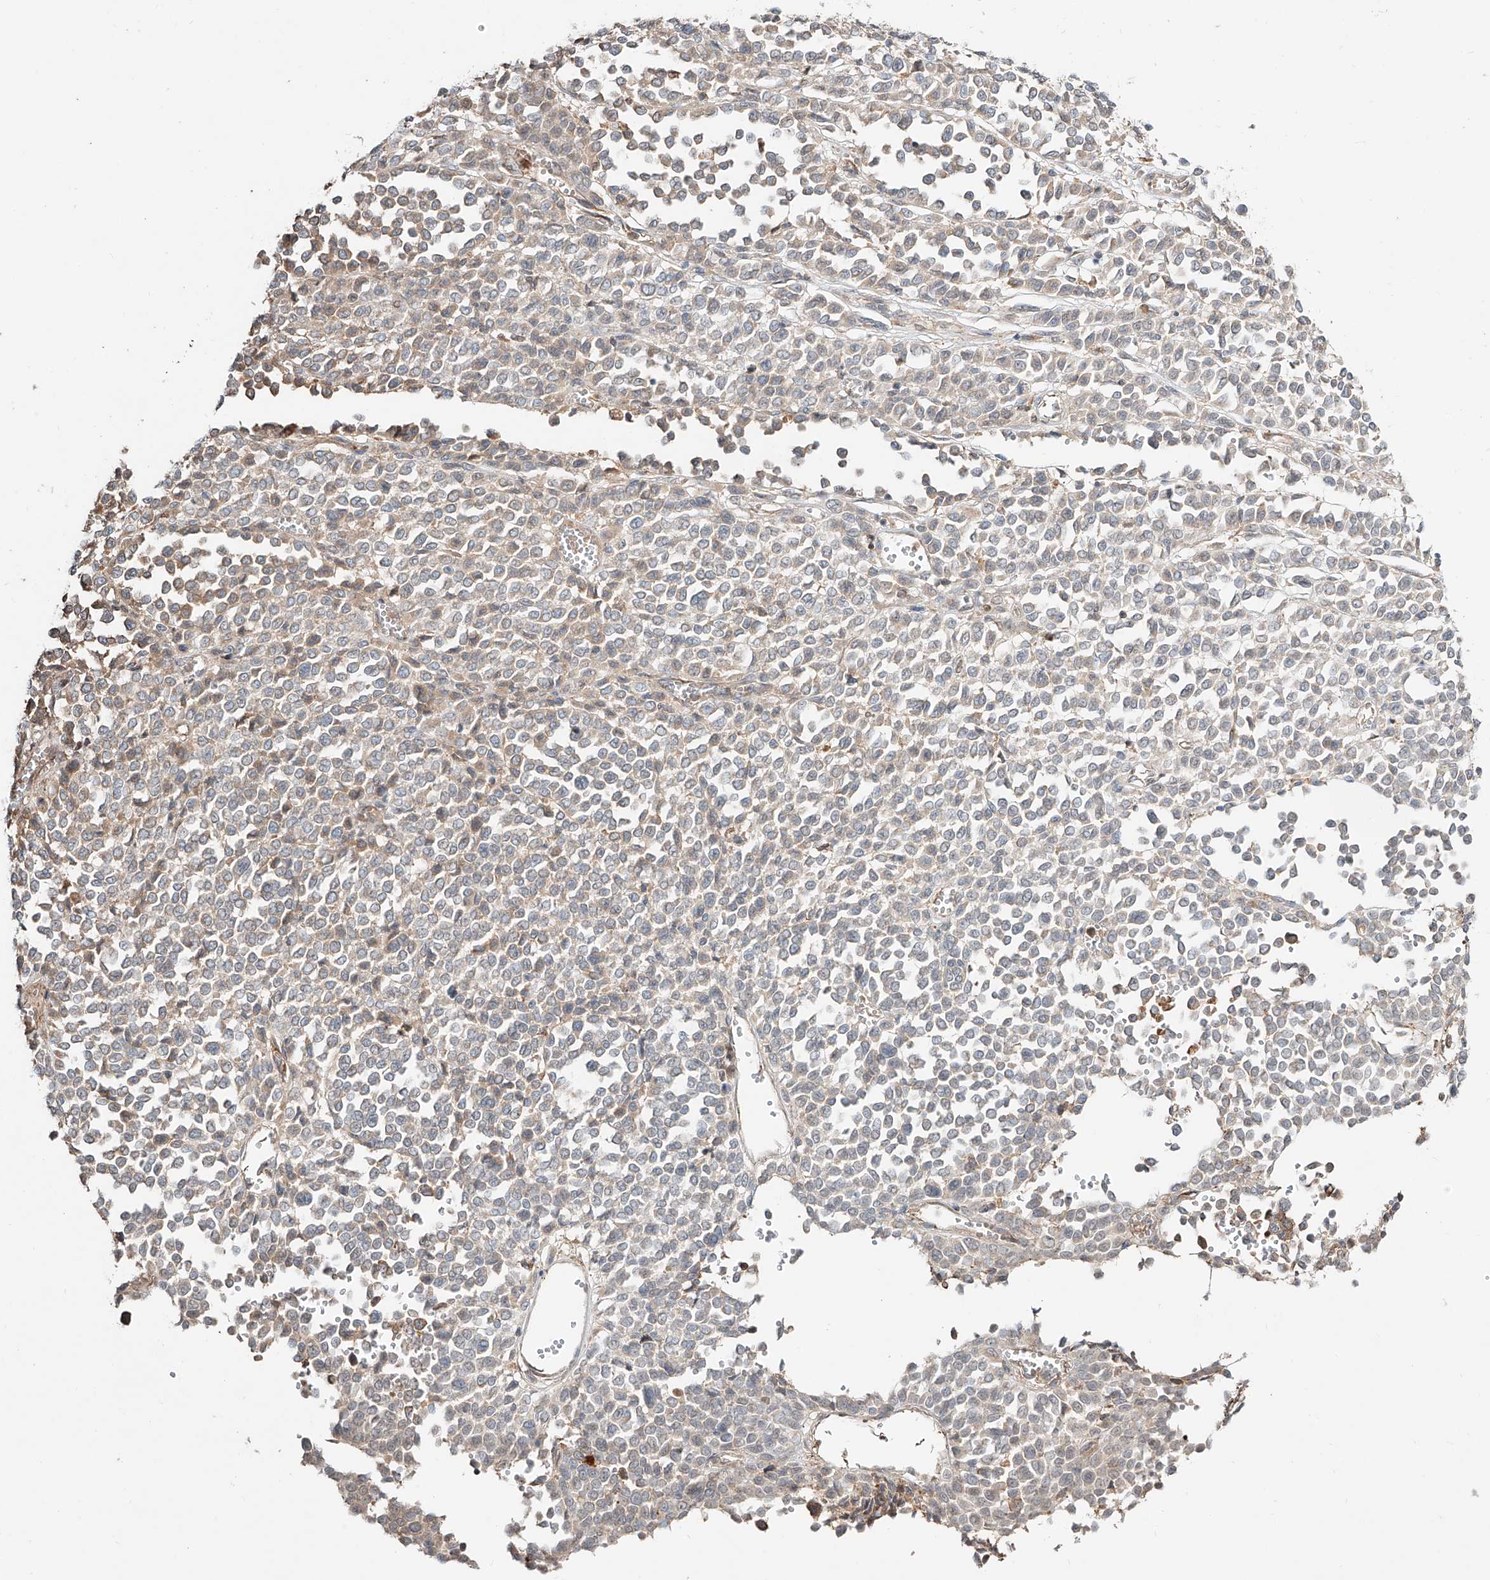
{"staining": {"intensity": "moderate", "quantity": "25%-75%", "location": "cytoplasmic/membranous"}, "tissue": "melanoma", "cell_type": "Tumor cells", "image_type": "cancer", "snomed": [{"axis": "morphology", "description": "Malignant melanoma, Metastatic site"}, {"axis": "topography", "description": "Pancreas"}], "caption": "This photomicrograph demonstrates IHC staining of human melanoma, with medium moderate cytoplasmic/membranous positivity in about 25%-75% of tumor cells.", "gene": "ERO1A", "patient": {"sex": "female", "age": 30}}